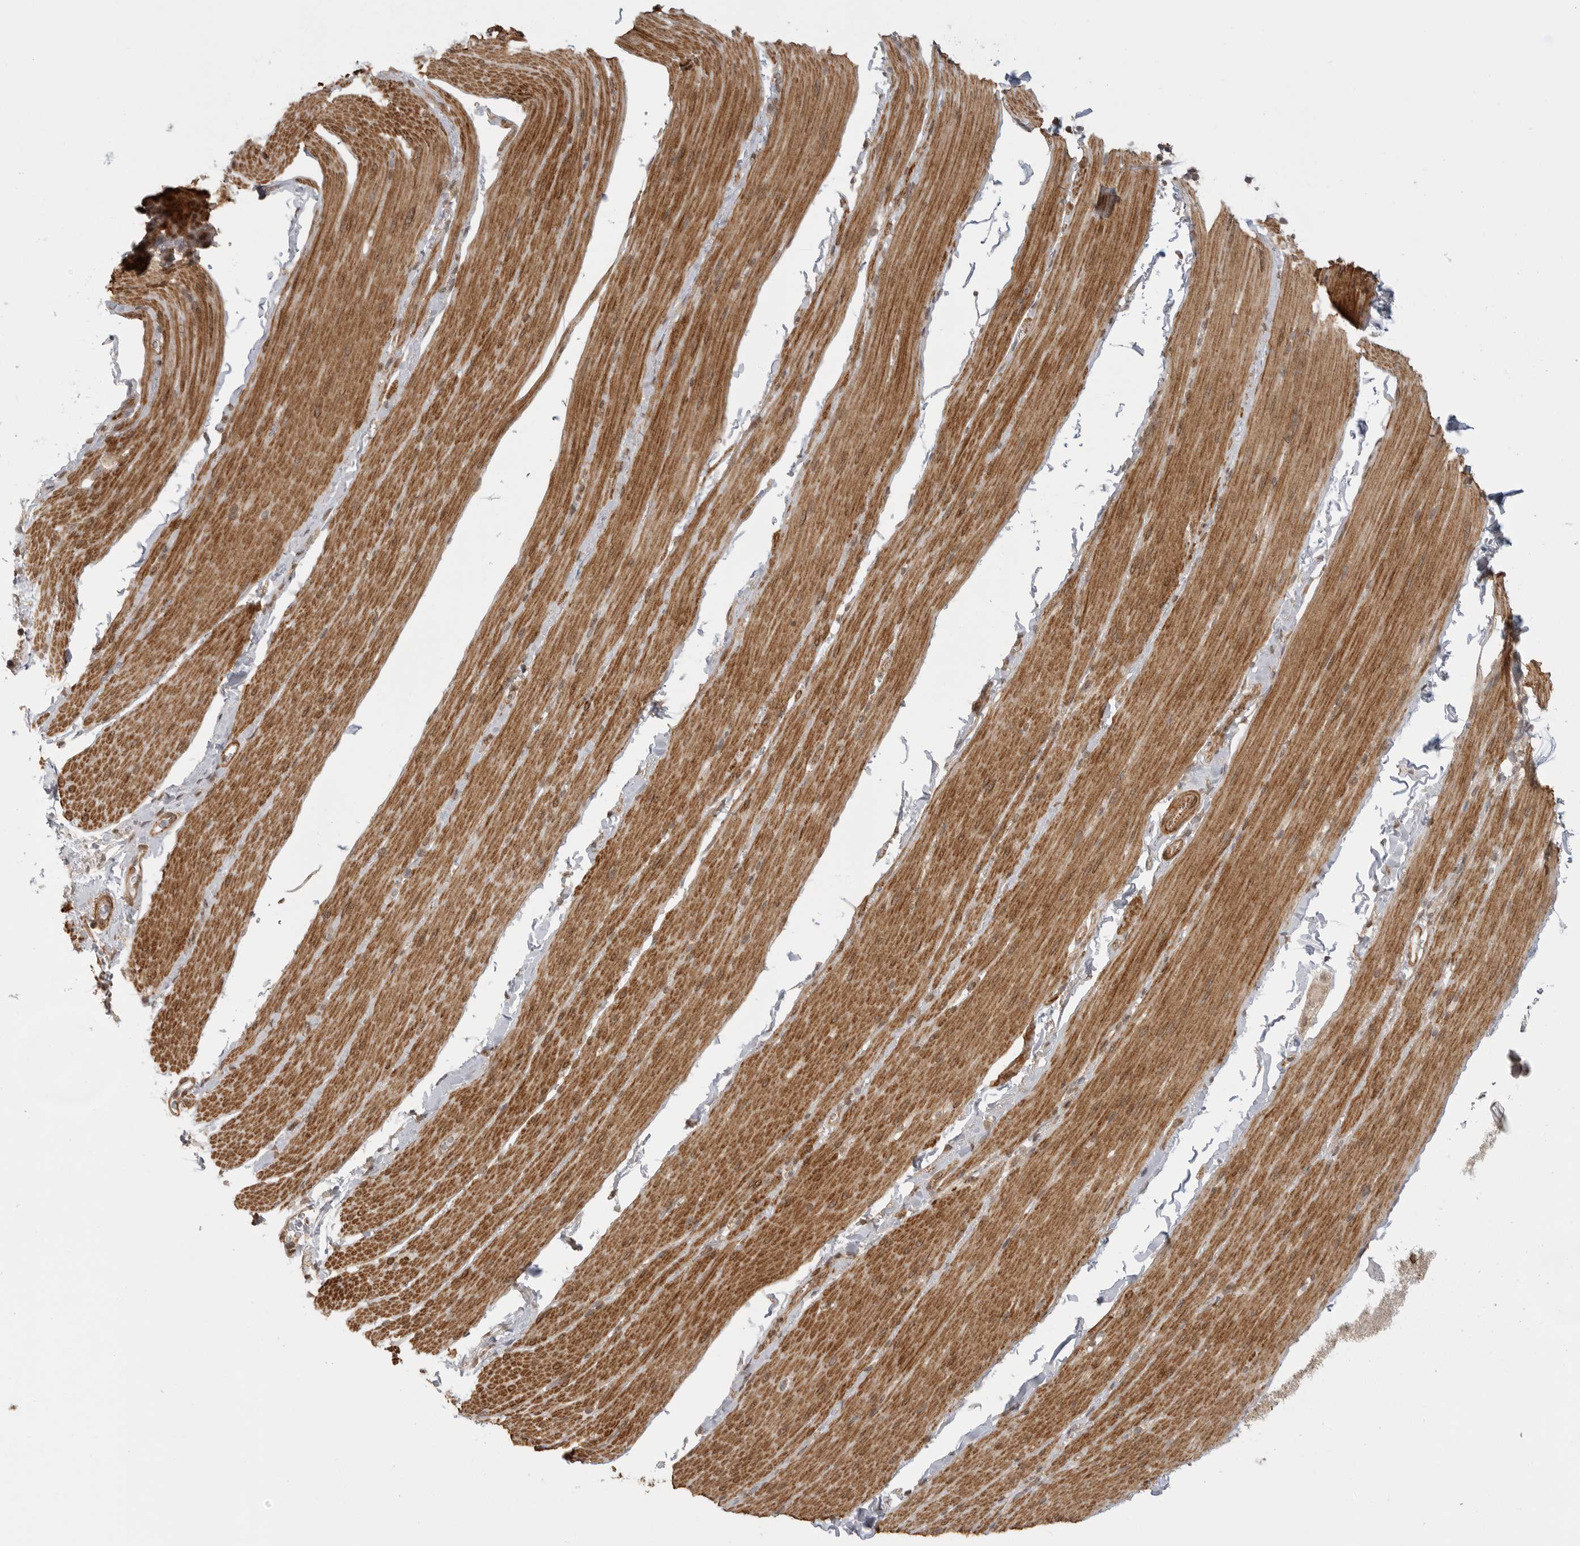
{"staining": {"intensity": "strong", "quantity": ">75%", "location": "cytoplasmic/membranous"}, "tissue": "smooth muscle", "cell_type": "Smooth muscle cells", "image_type": "normal", "snomed": [{"axis": "morphology", "description": "Normal tissue, NOS"}, {"axis": "topography", "description": "Smooth muscle"}, {"axis": "topography", "description": "Small intestine"}], "caption": "Immunohistochemistry histopathology image of unremarkable smooth muscle stained for a protein (brown), which displays high levels of strong cytoplasmic/membranous positivity in about >75% of smooth muscle cells.", "gene": "GPC2", "patient": {"sex": "female", "age": 84}}